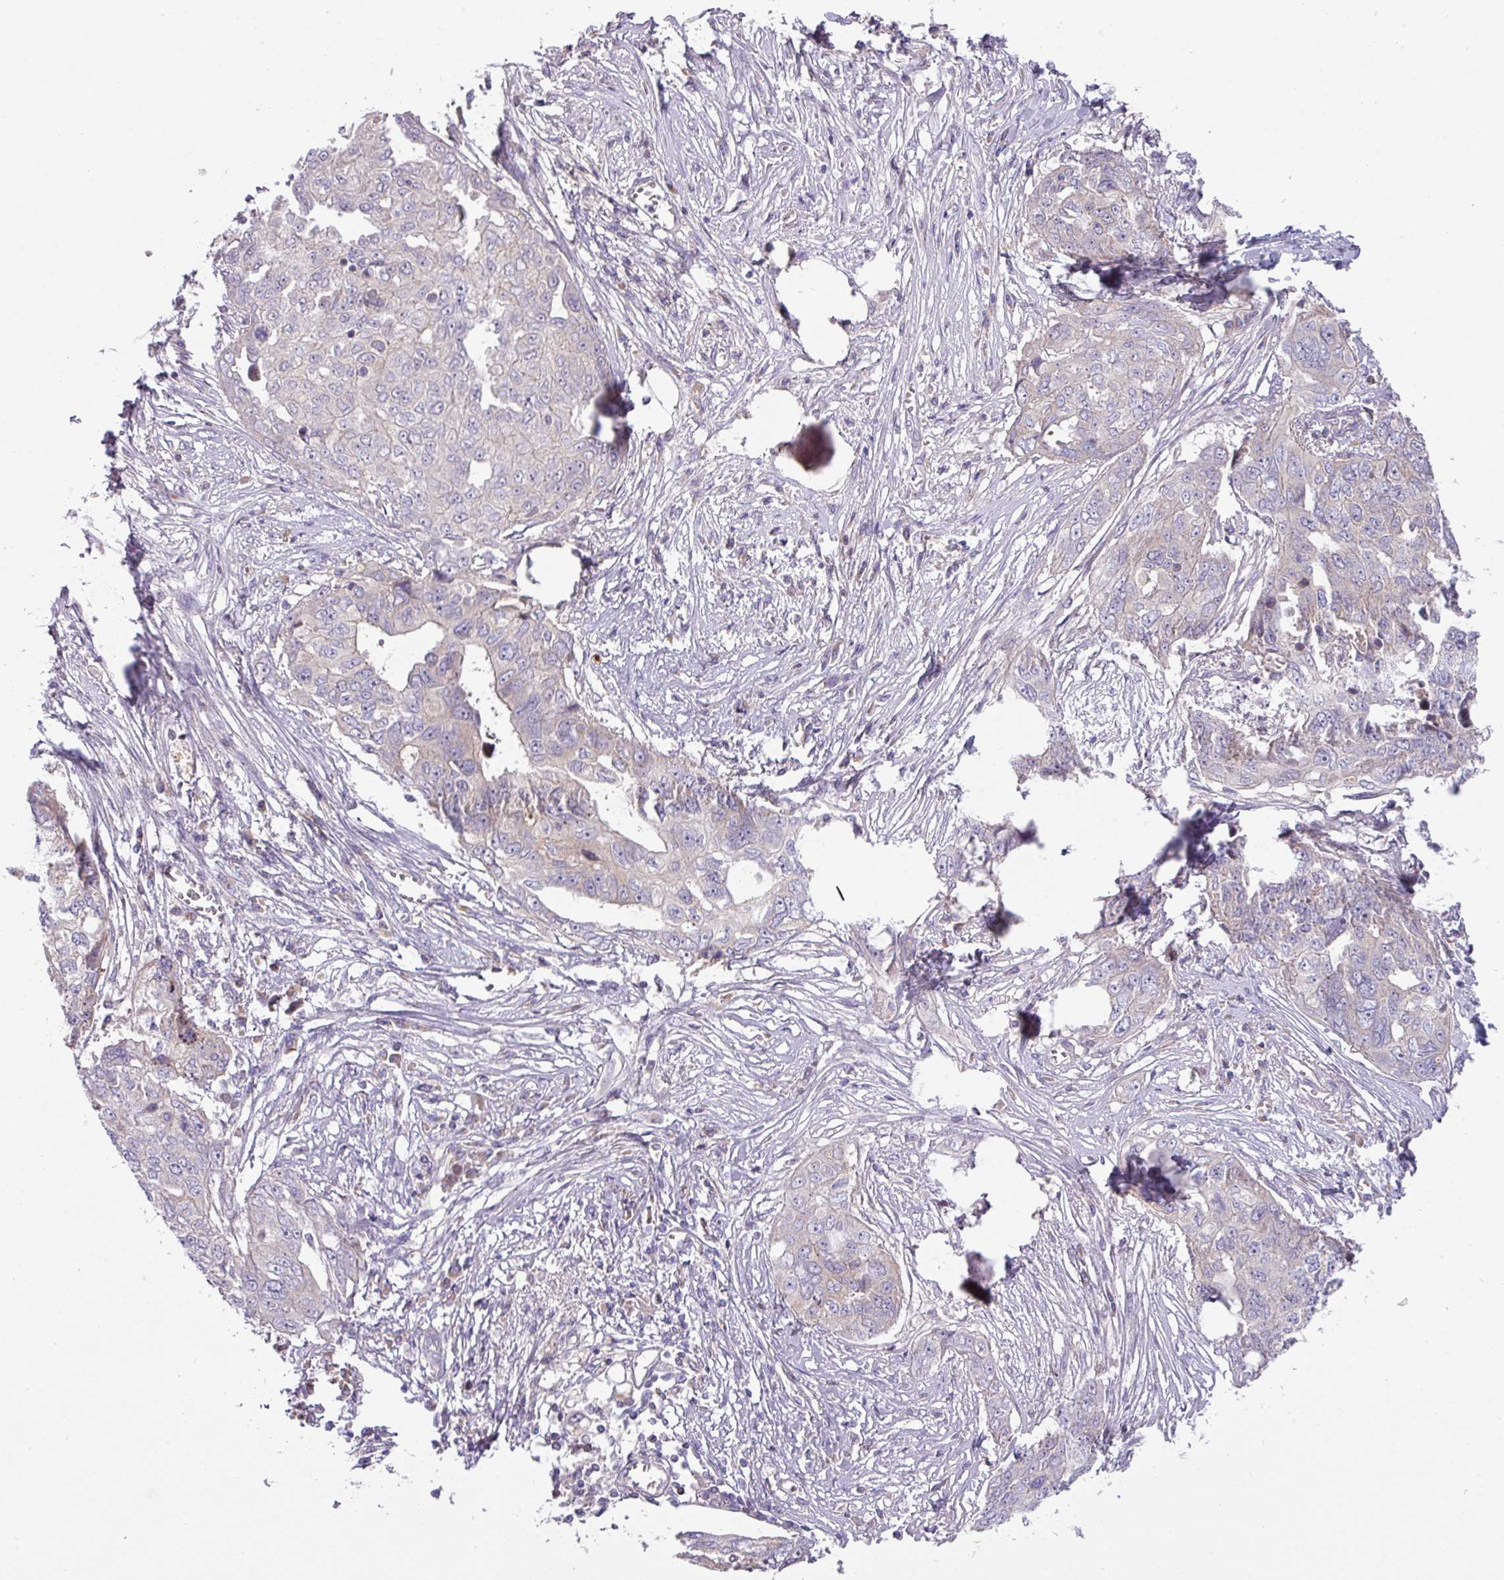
{"staining": {"intensity": "negative", "quantity": "none", "location": "none"}, "tissue": "ovarian cancer", "cell_type": "Tumor cells", "image_type": "cancer", "snomed": [{"axis": "morphology", "description": "Carcinoma, endometroid"}, {"axis": "topography", "description": "Ovary"}], "caption": "This is an IHC micrograph of human ovarian endometroid carcinoma. There is no positivity in tumor cells.", "gene": "ZNF394", "patient": {"sex": "female", "age": 70}}